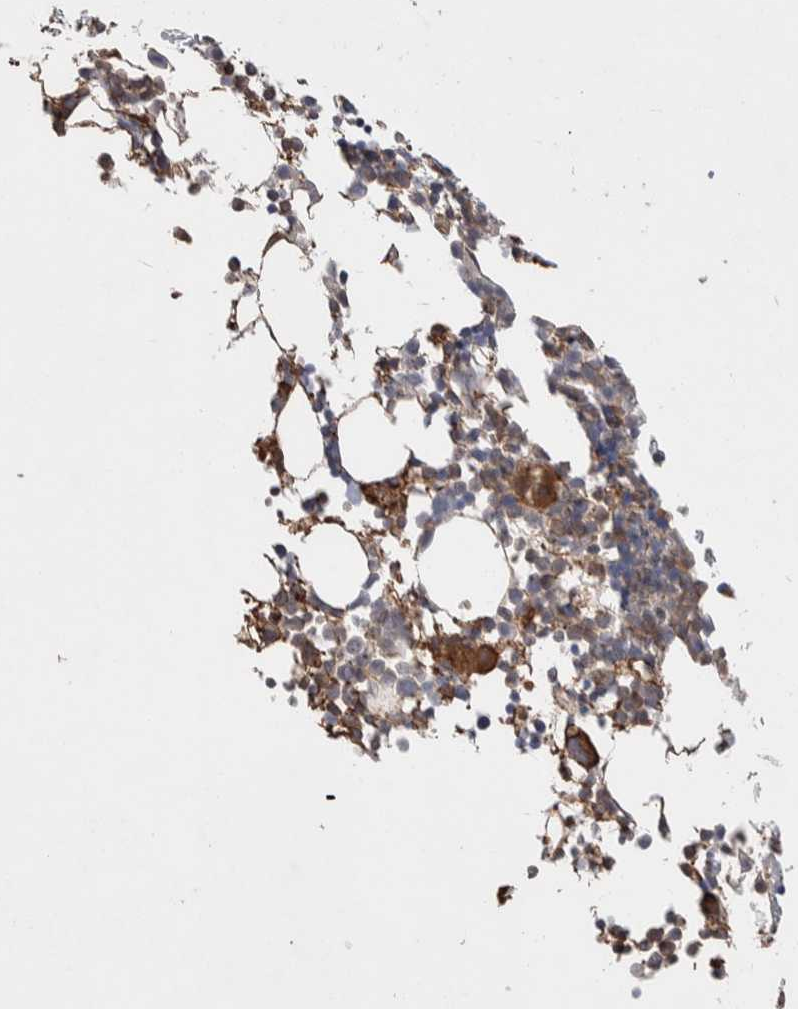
{"staining": {"intensity": "moderate", "quantity": "<25%", "location": "cytoplasmic/membranous"}, "tissue": "bone marrow", "cell_type": "Hematopoietic cells", "image_type": "normal", "snomed": [{"axis": "morphology", "description": "Normal tissue, NOS"}, {"axis": "morphology", "description": "Inflammation, NOS"}, {"axis": "topography", "description": "Bone marrow"}], "caption": "Bone marrow stained with DAB (3,3'-diaminobenzidine) immunohistochemistry exhibits low levels of moderate cytoplasmic/membranous staining in about <25% of hematopoietic cells. Ihc stains the protein in brown and the nuclei are stained blue.", "gene": "ZNF704", "patient": {"sex": "male", "age": 78}}